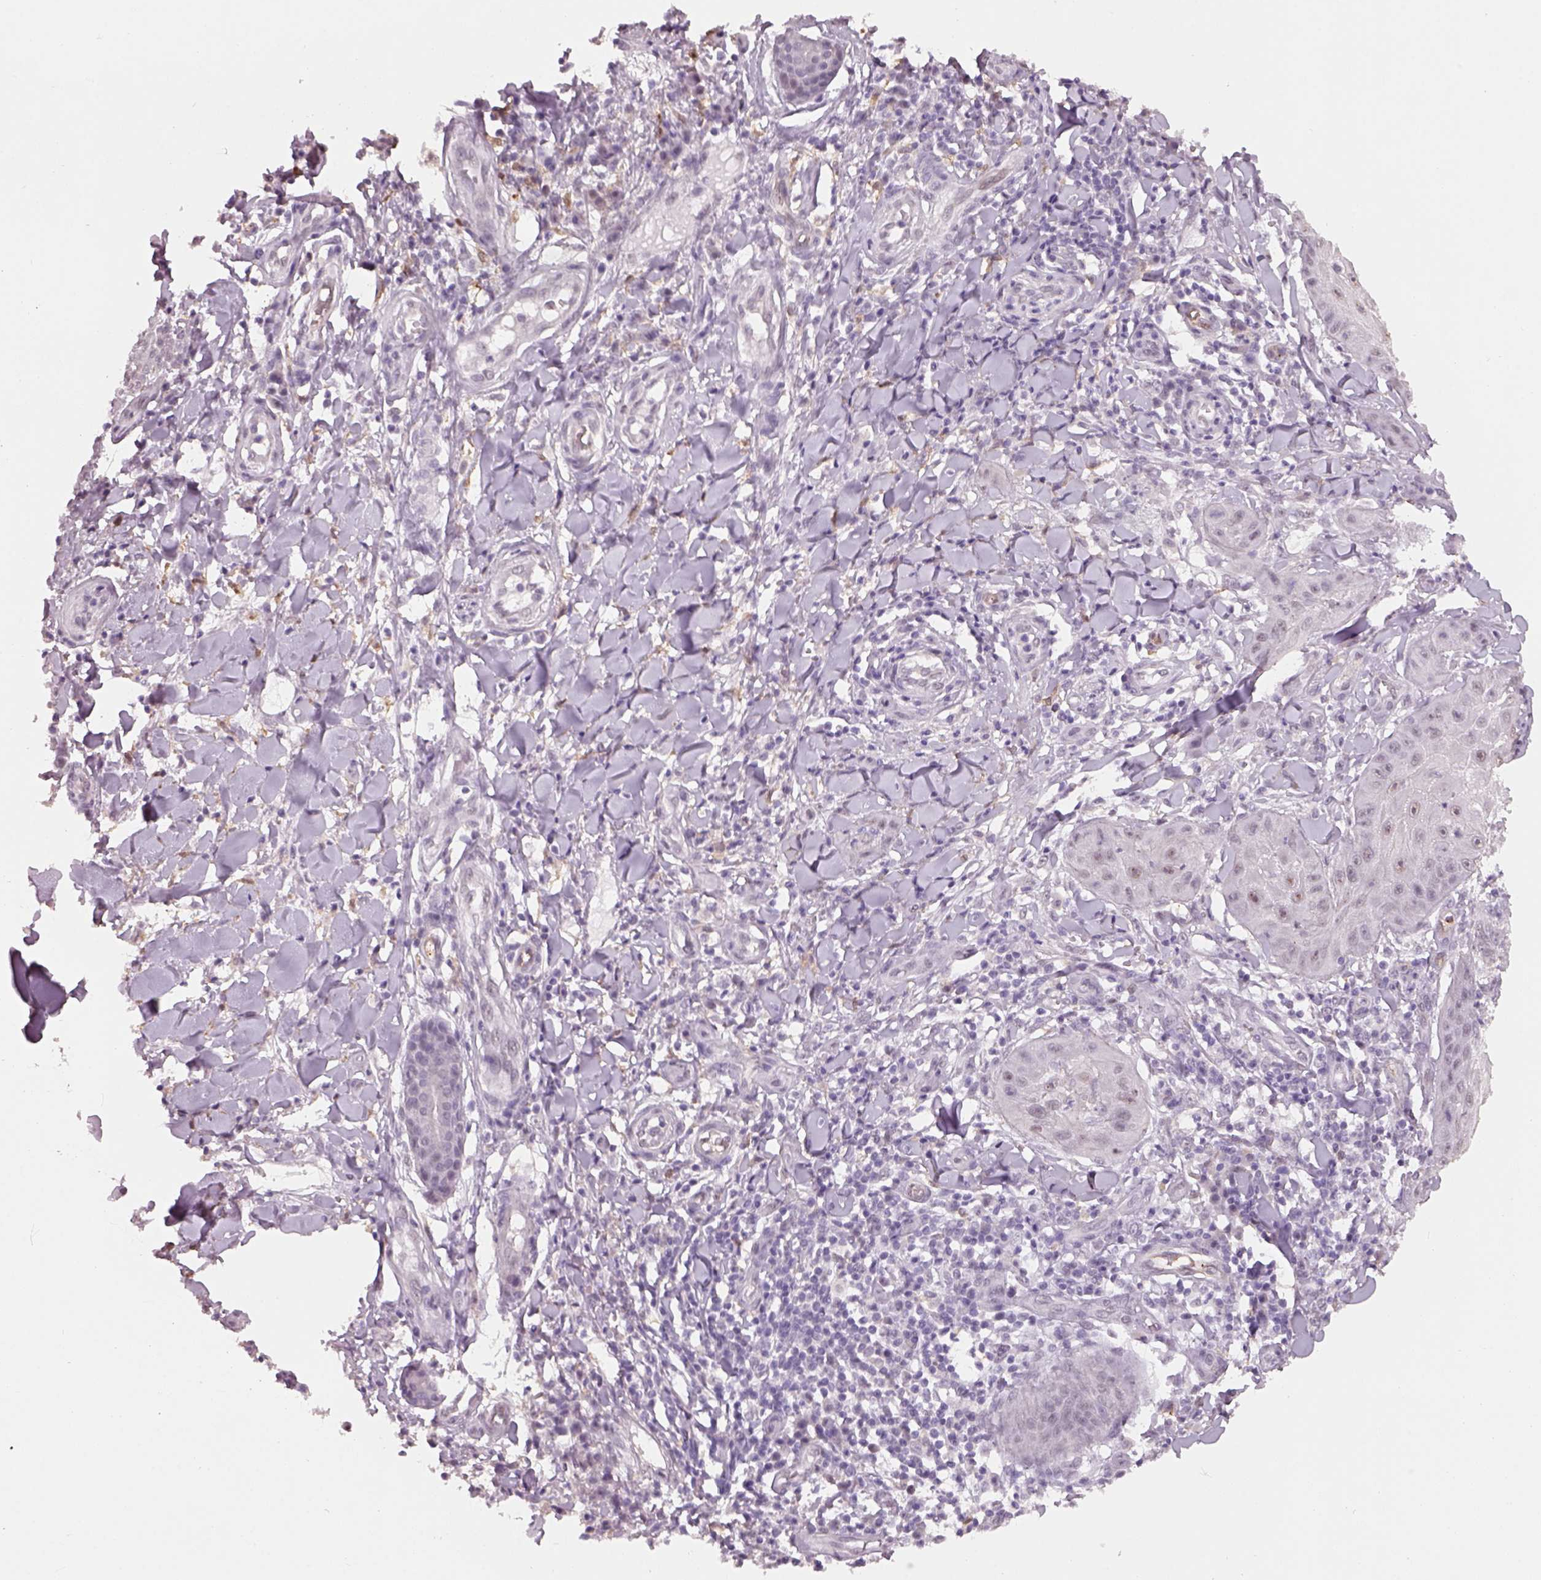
{"staining": {"intensity": "negative", "quantity": "none", "location": "none"}, "tissue": "skin cancer", "cell_type": "Tumor cells", "image_type": "cancer", "snomed": [{"axis": "morphology", "description": "Squamous cell carcinoma, NOS"}, {"axis": "topography", "description": "Skin"}], "caption": "This histopathology image is of skin cancer (squamous cell carcinoma) stained with immunohistochemistry to label a protein in brown with the nuclei are counter-stained blue. There is no expression in tumor cells. (DAB IHC, high magnification).", "gene": "NAT8", "patient": {"sex": "male", "age": 70}}